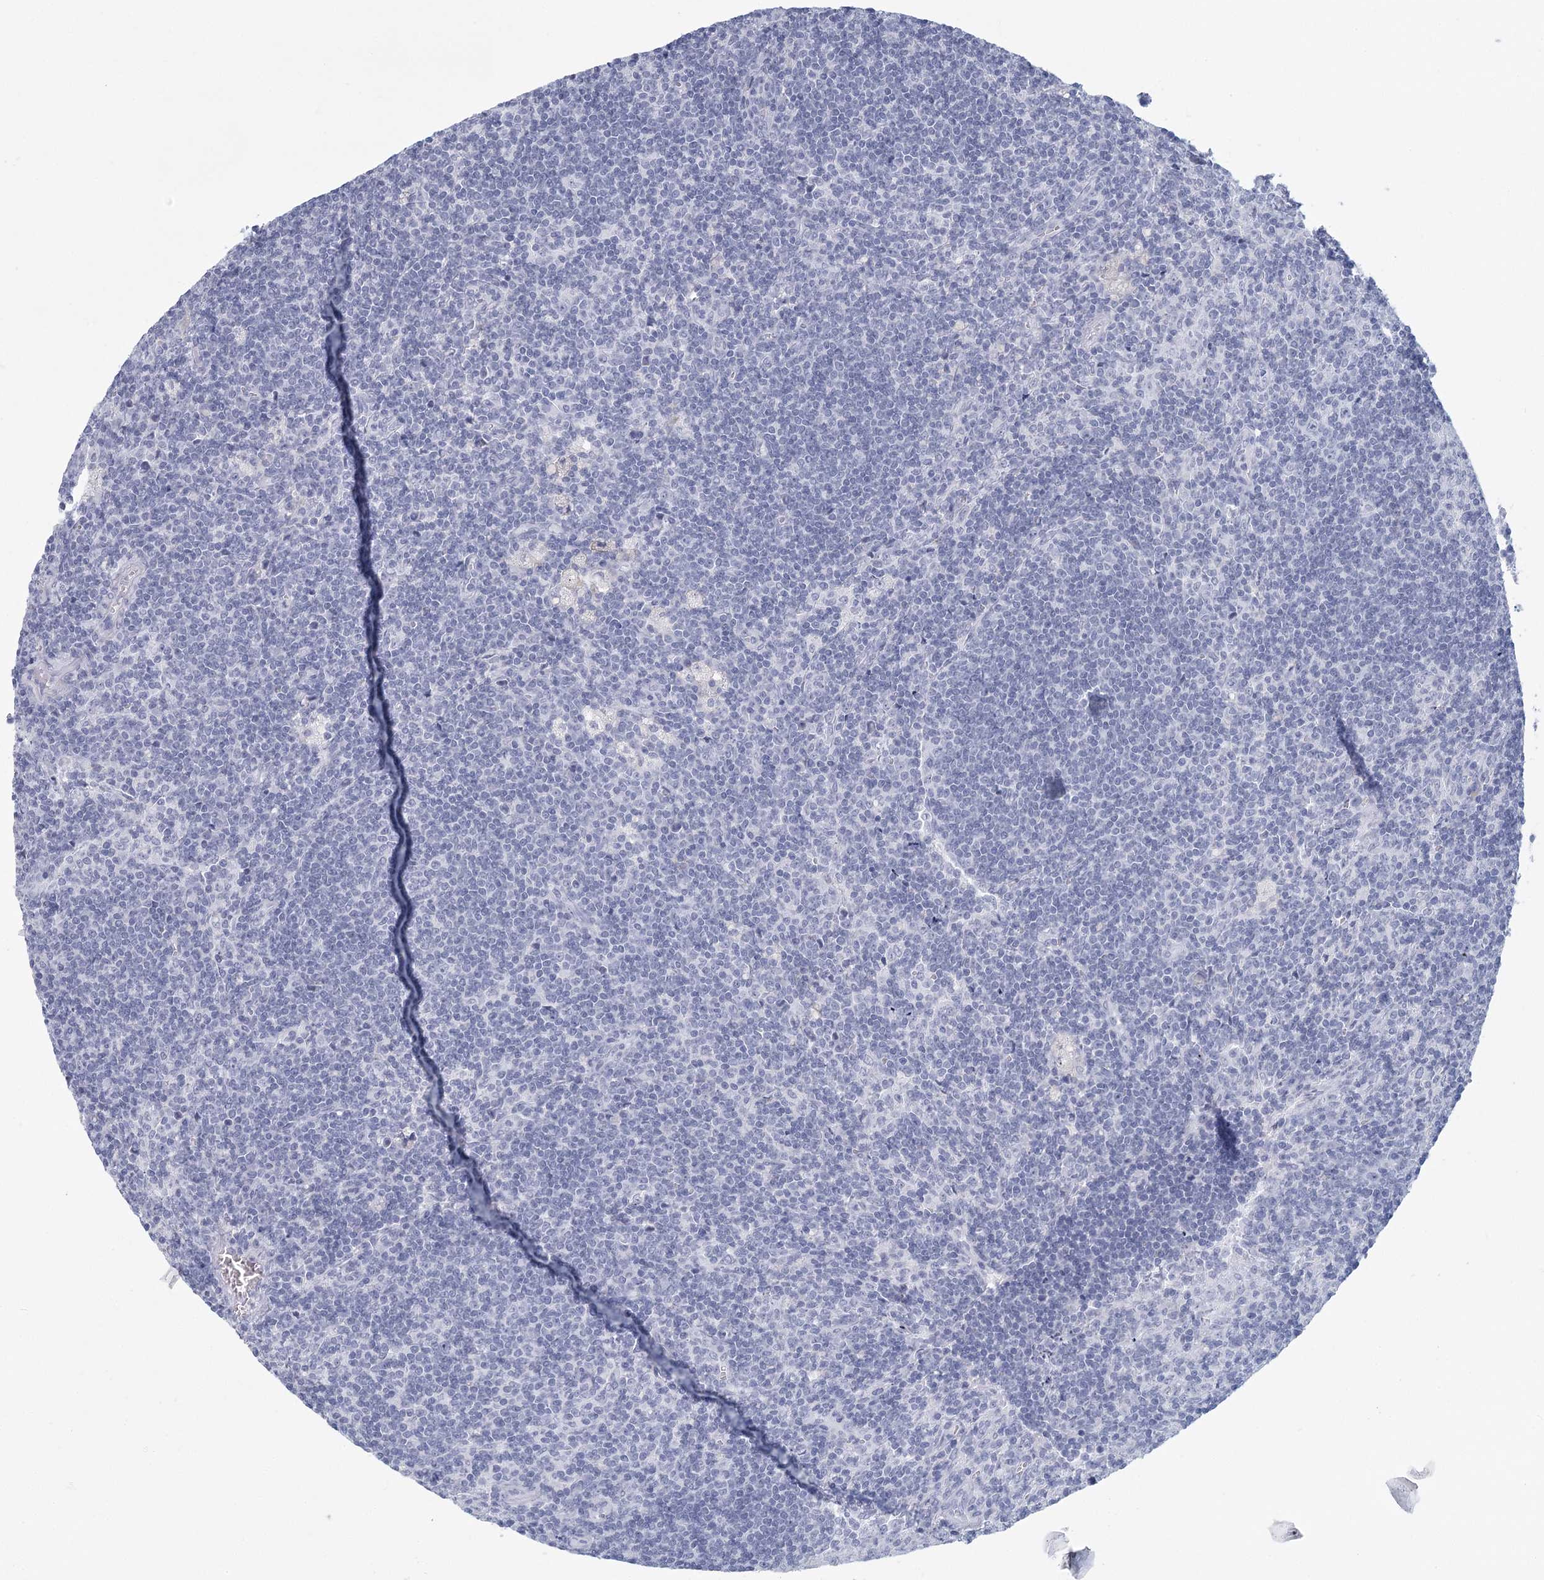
{"staining": {"intensity": "negative", "quantity": "none", "location": "none"}, "tissue": "lymph node", "cell_type": "Germinal center cells", "image_type": "normal", "snomed": [{"axis": "morphology", "description": "Normal tissue, NOS"}, {"axis": "topography", "description": "Lymph node"}], "caption": "The image shows no staining of germinal center cells in unremarkable lymph node. (DAB (3,3'-diaminobenzidine) immunohistochemistry visualized using brightfield microscopy, high magnification).", "gene": "WNT8B", "patient": {"sex": "male", "age": 69}}